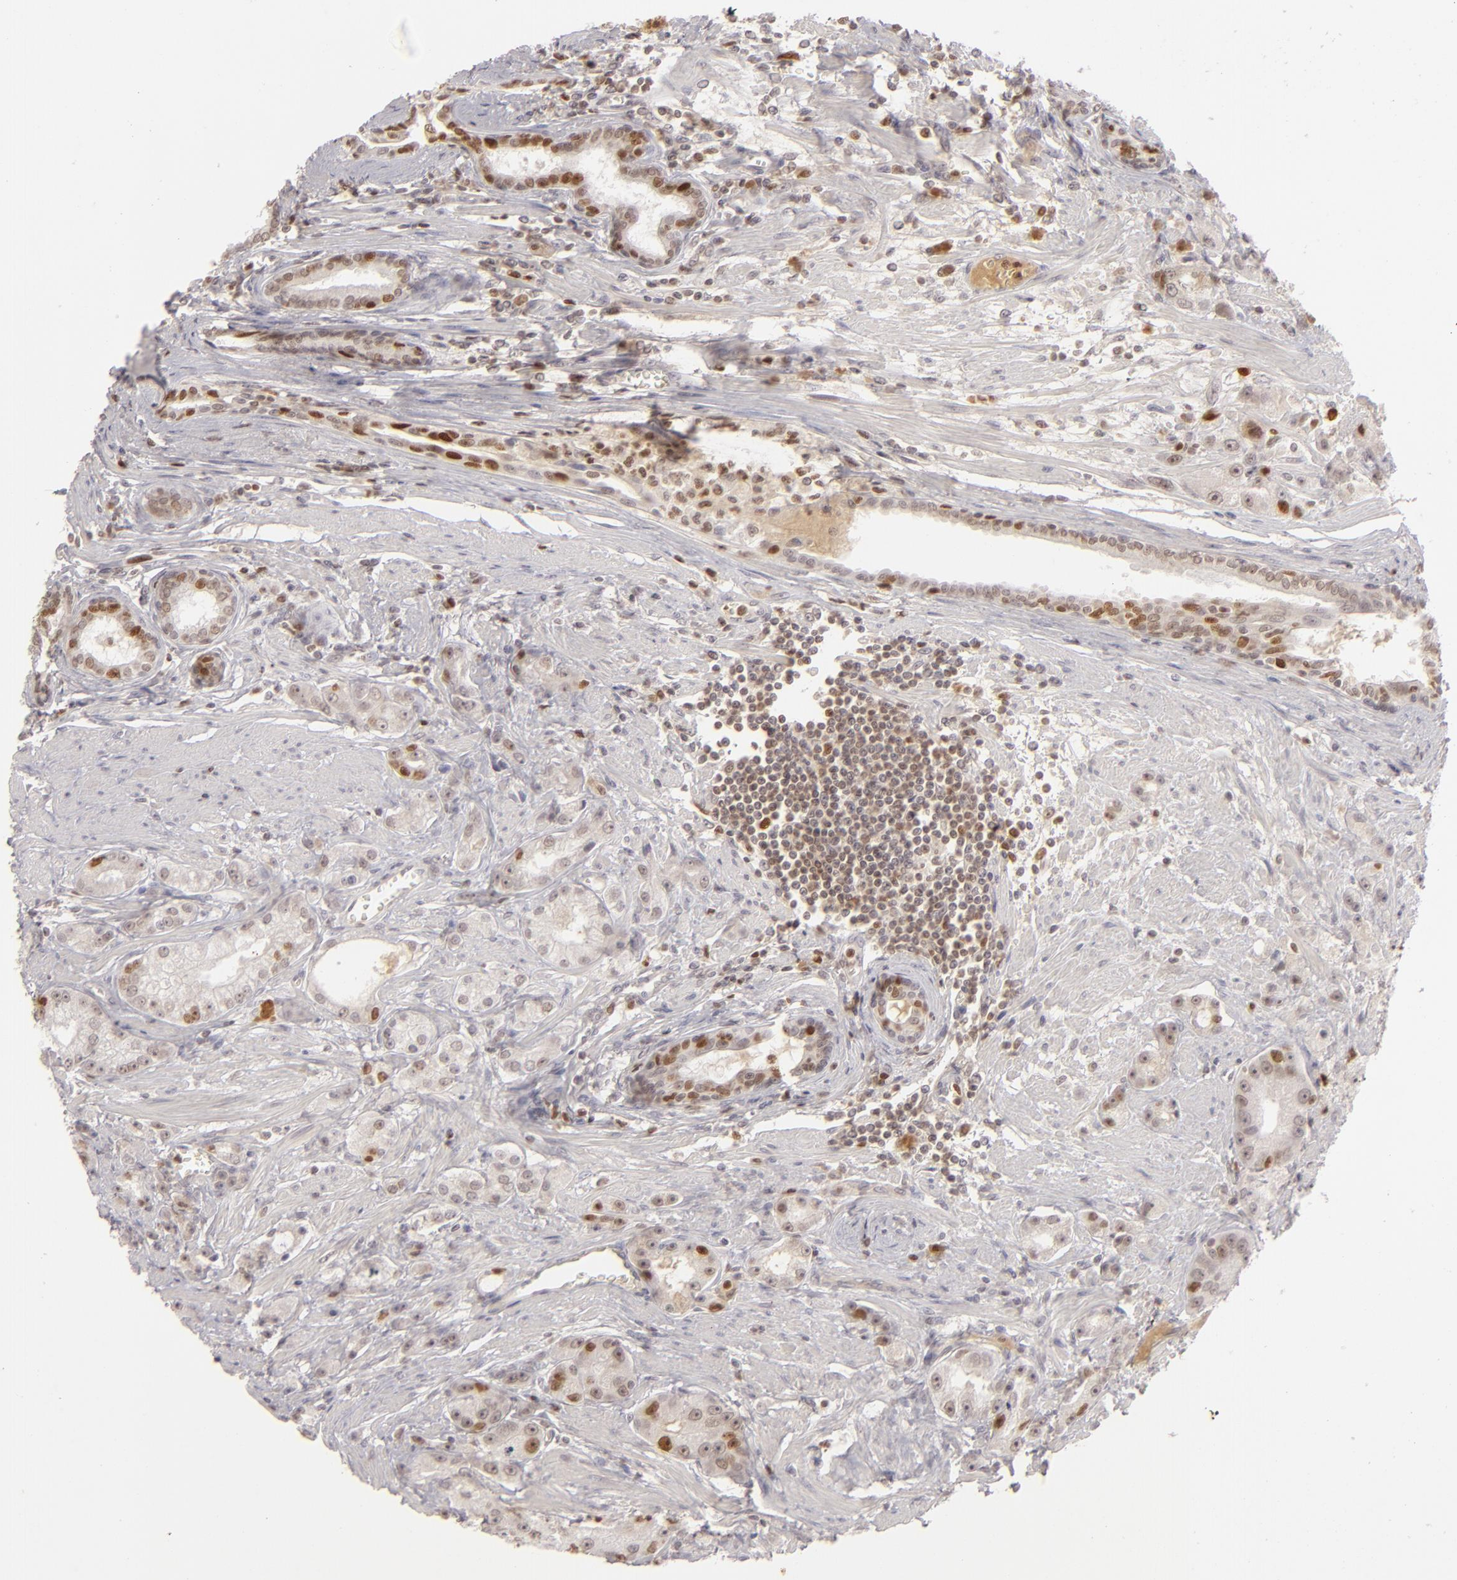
{"staining": {"intensity": "moderate", "quantity": "<25%", "location": "nuclear"}, "tissue": "prostate cancer", "cell_type": "Tumor cells", "image_type": "cancer", "snomed": [{"axis": "morphology", "description": "Adenocarcinoma, Medium grade"}, {"axis": "topography", "description": "Prostate"}], "caption": "Medium-grade adenocarcinoma (prostate) stained for a protein demonstrates moderate nuclear positivity in tumor cells. (DAB IHC with brightfield microscopy, high magnification).", "gene": "FEN1", "patient": {"sex": "male", "age": 72}}